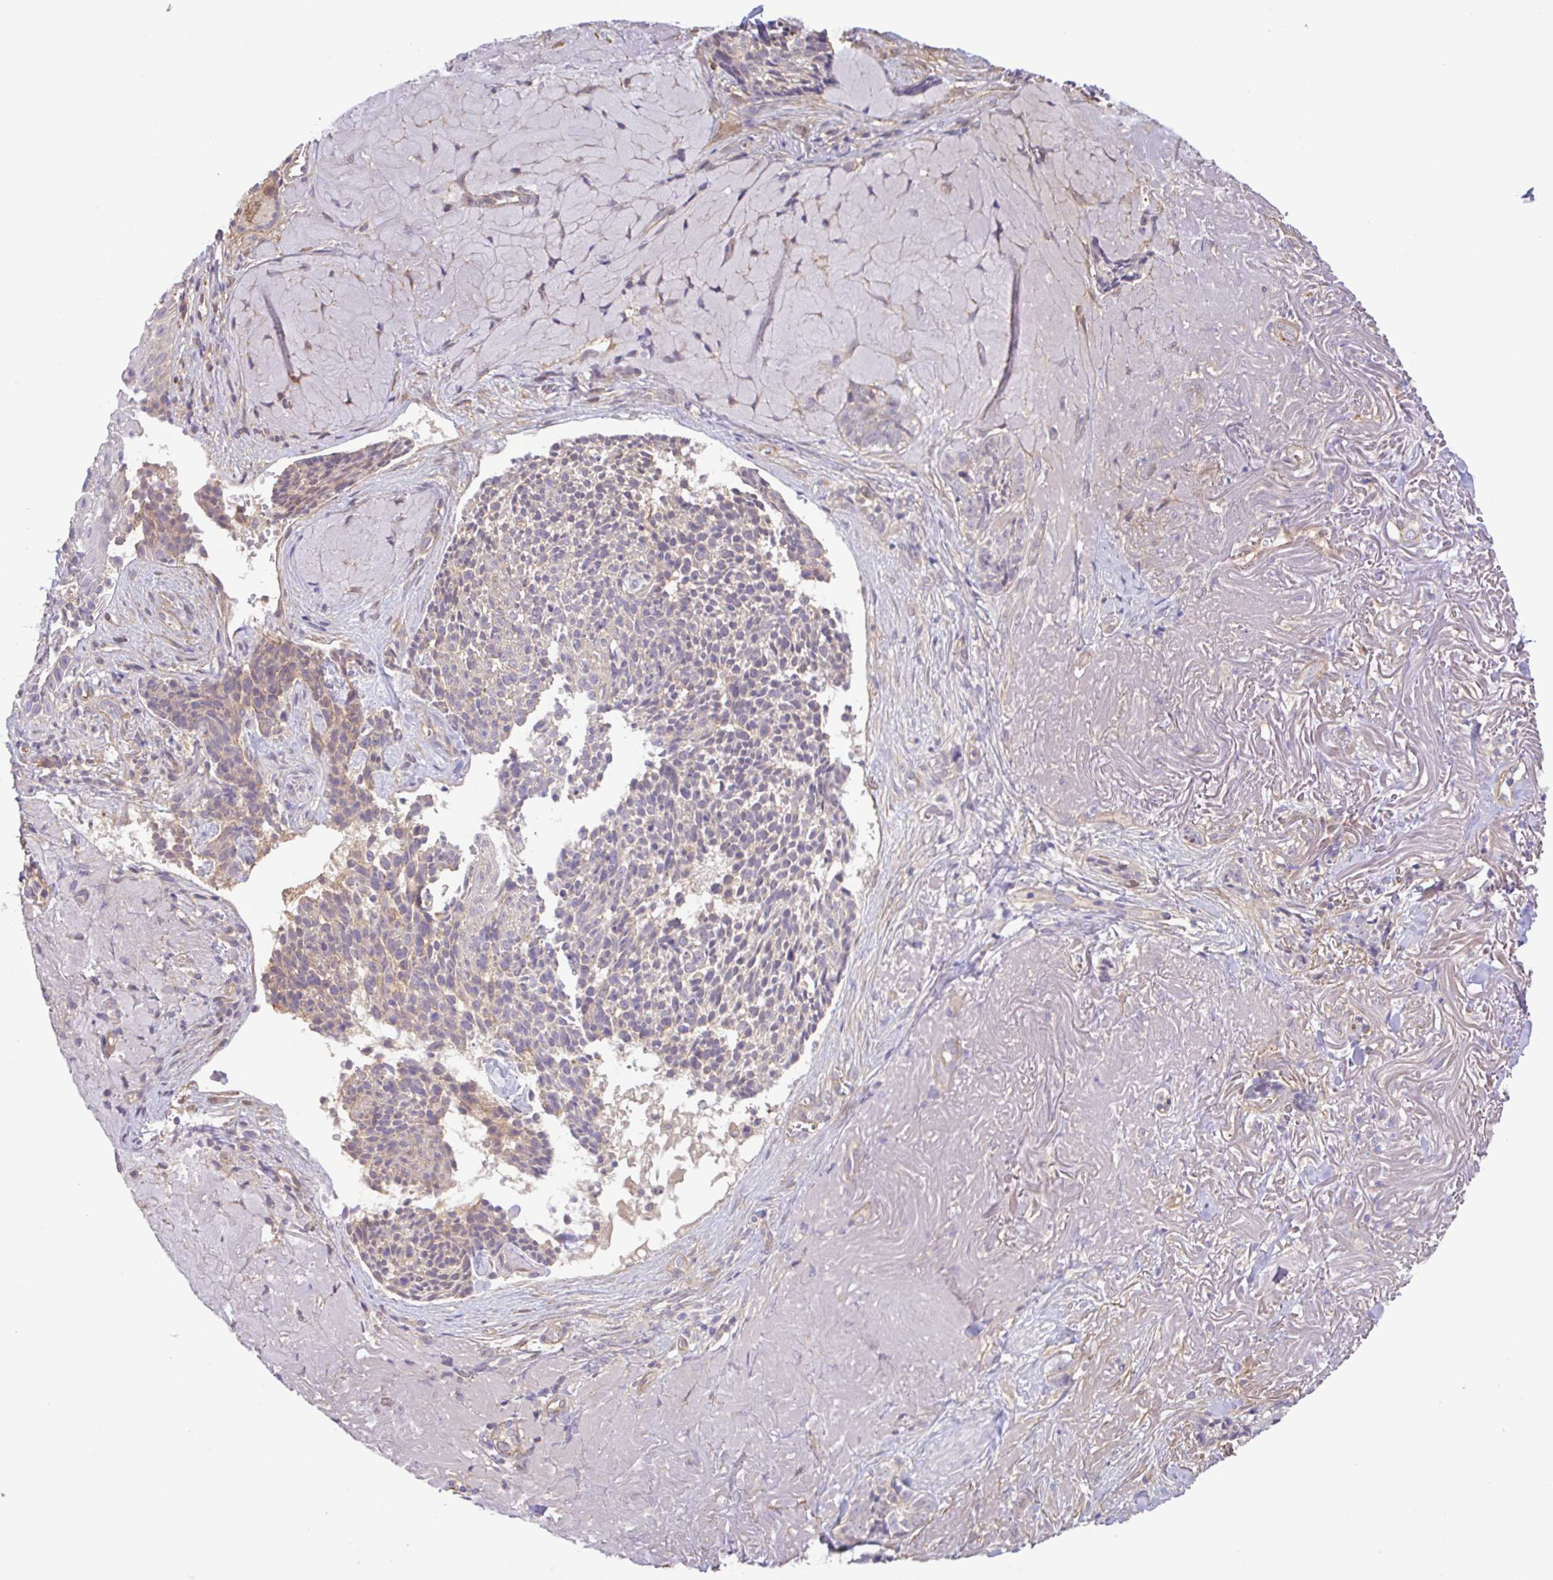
{"staining": {"intensity": "weak", "quantity": "<25%", "location": "cytoplasmic/membranous"}, "tissue": "skin cancer", "cell_type": "Tumor cells", "image_type": "cancer", "snomed": [{"axis": "morphology", "description": "Basal cell carcinoma"}, {"axis": "topography", "description": "Skin"}, {"axis": "topography", "description": "Skin of face"}], "caption": "Immunohistochemistry (IHC) image of basal cell carcinoma (skin) stained for a protein (brown), which demonstrates no positivity in tumor cells.", "gene": "PLCD4", "patient": {"sex": "female", "age": 95}}